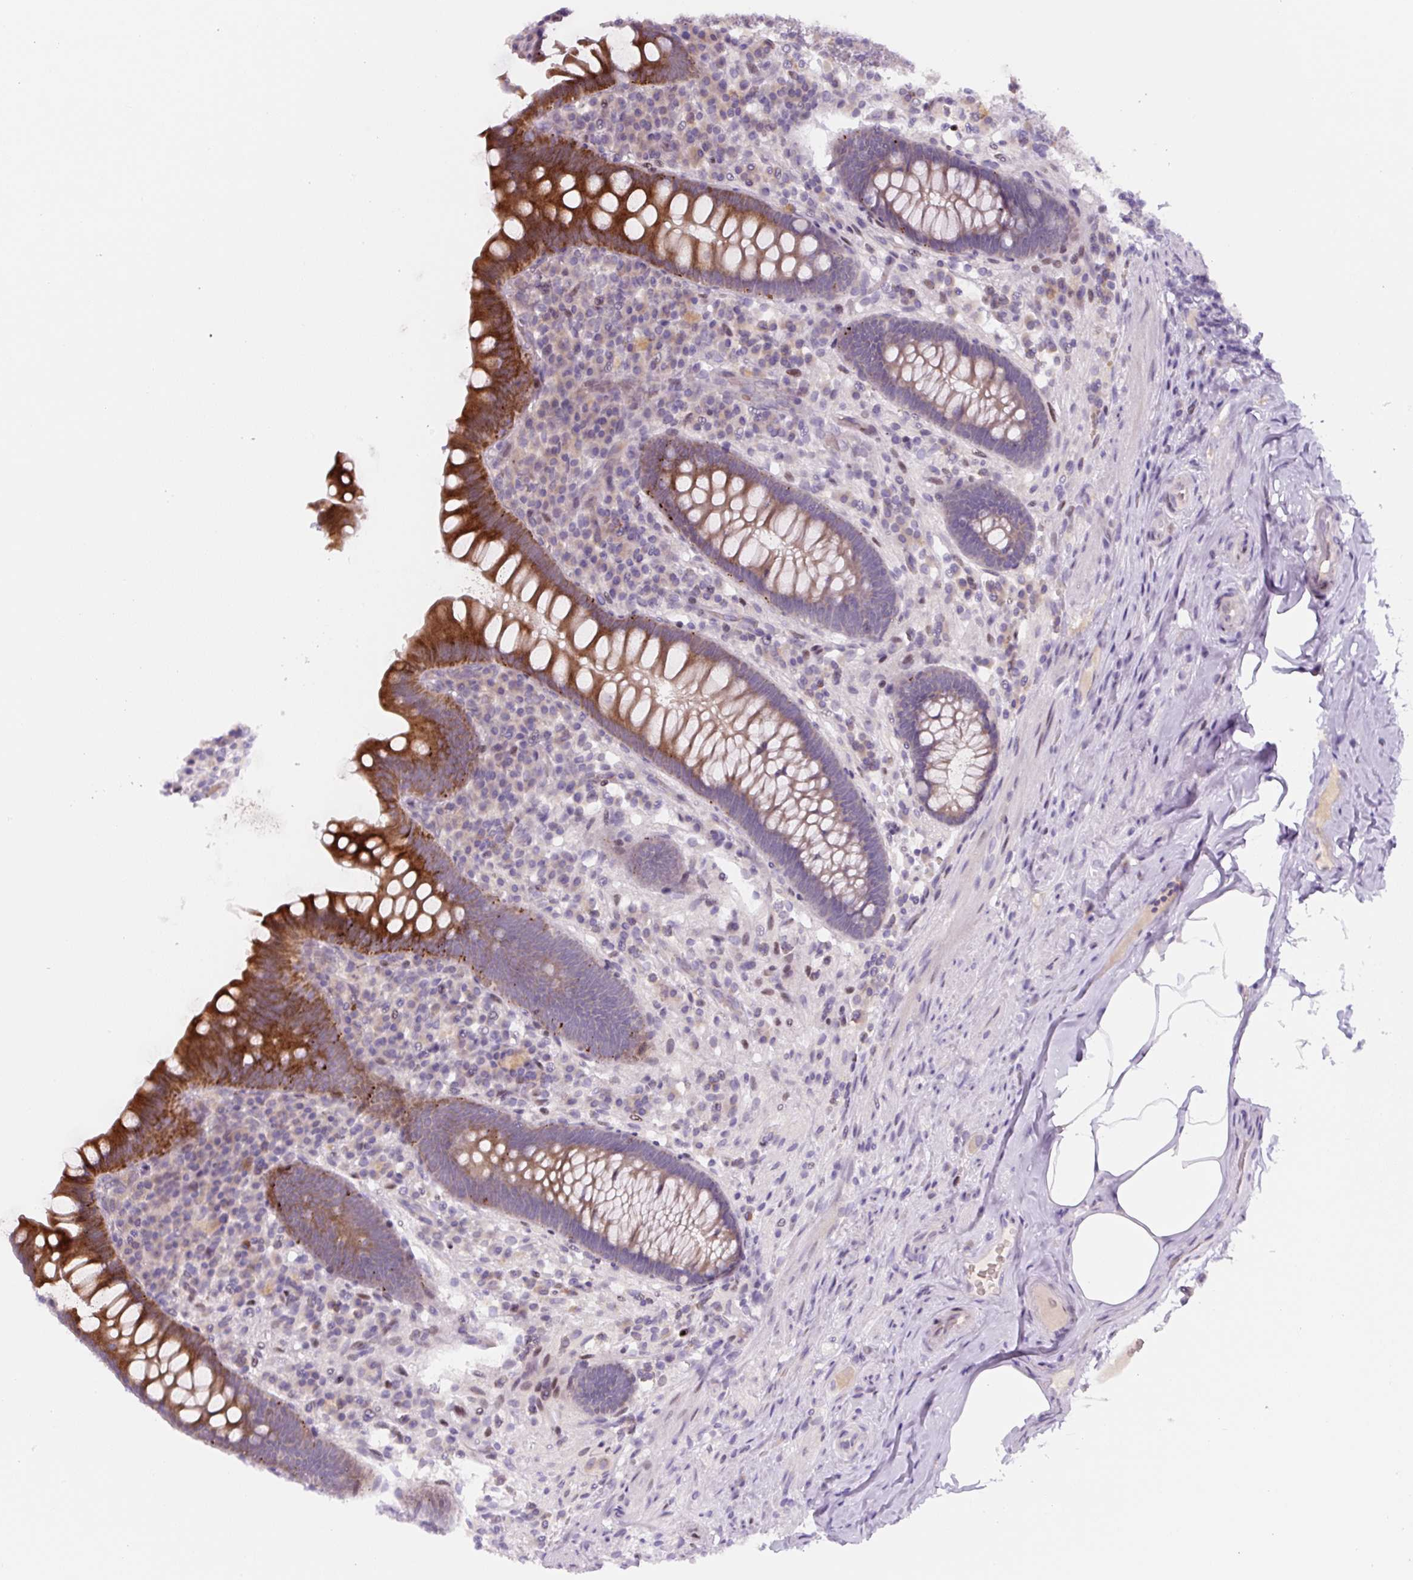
{"staining": {"intensity": "strong", "quantity": "25%-75%", "location": "cytoplasmic/membranous"}, "tissue": "appendix", "cell_type": "Glandular cells", "image_type": "normal", "snomed": [{"axis": "morphology", "description": "Normal tissue, NOS"}, {"axis": "topography", "description": "Appendix"}], "caption": "Glandular cells display high levels of strong cytoplasmic/membranous expression in approximately 25%-75% of cells in benign human appendix. (brown staining indicates protein expression, while blue staining denotes nuclei).", "gene": "YIF1B", "patient": {"sex": "male", "age": 71}}